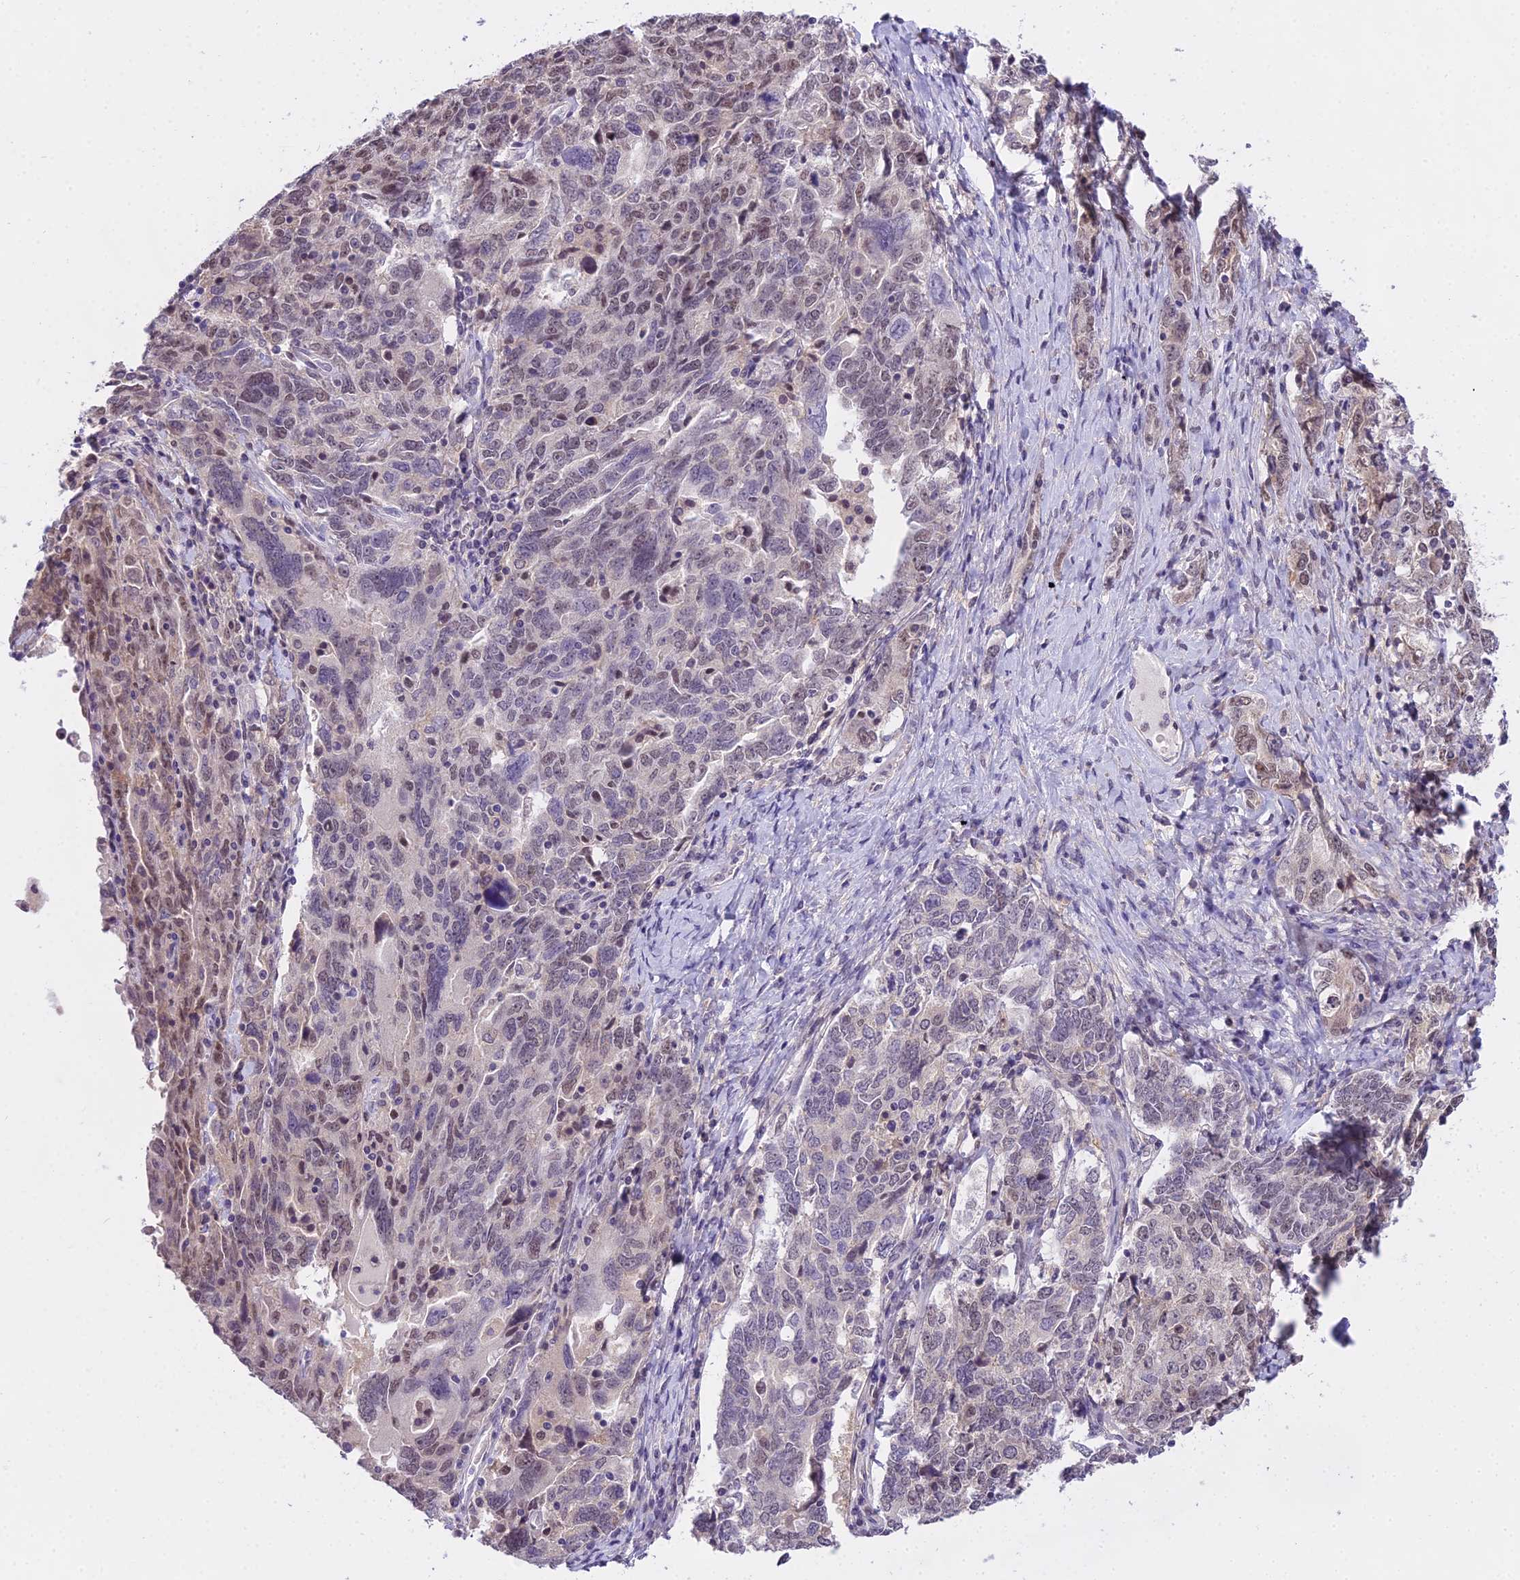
{"staining": {"intensity": "weak", "quantity": "25%-75%", "location": "cytoplasmic/membranous,nuclear"}, "tissue": "ovarian cancer", "cell_type": "Tumor cells", "image_type": "cancer", "snomed": [{"axis": "morphology", "description": "Carcinoma, endometroid"}, {"axis": "topography", "description": "Ovary"}], "caption": "This is an image of IHC staining of endometroid carcinoma (ovarian), which shows weak staining in the cytoplasmic/membranous and nuclear of tumor cells.", "gene": "MAT2A", "patient": {"sex": "female", "age": 62}}